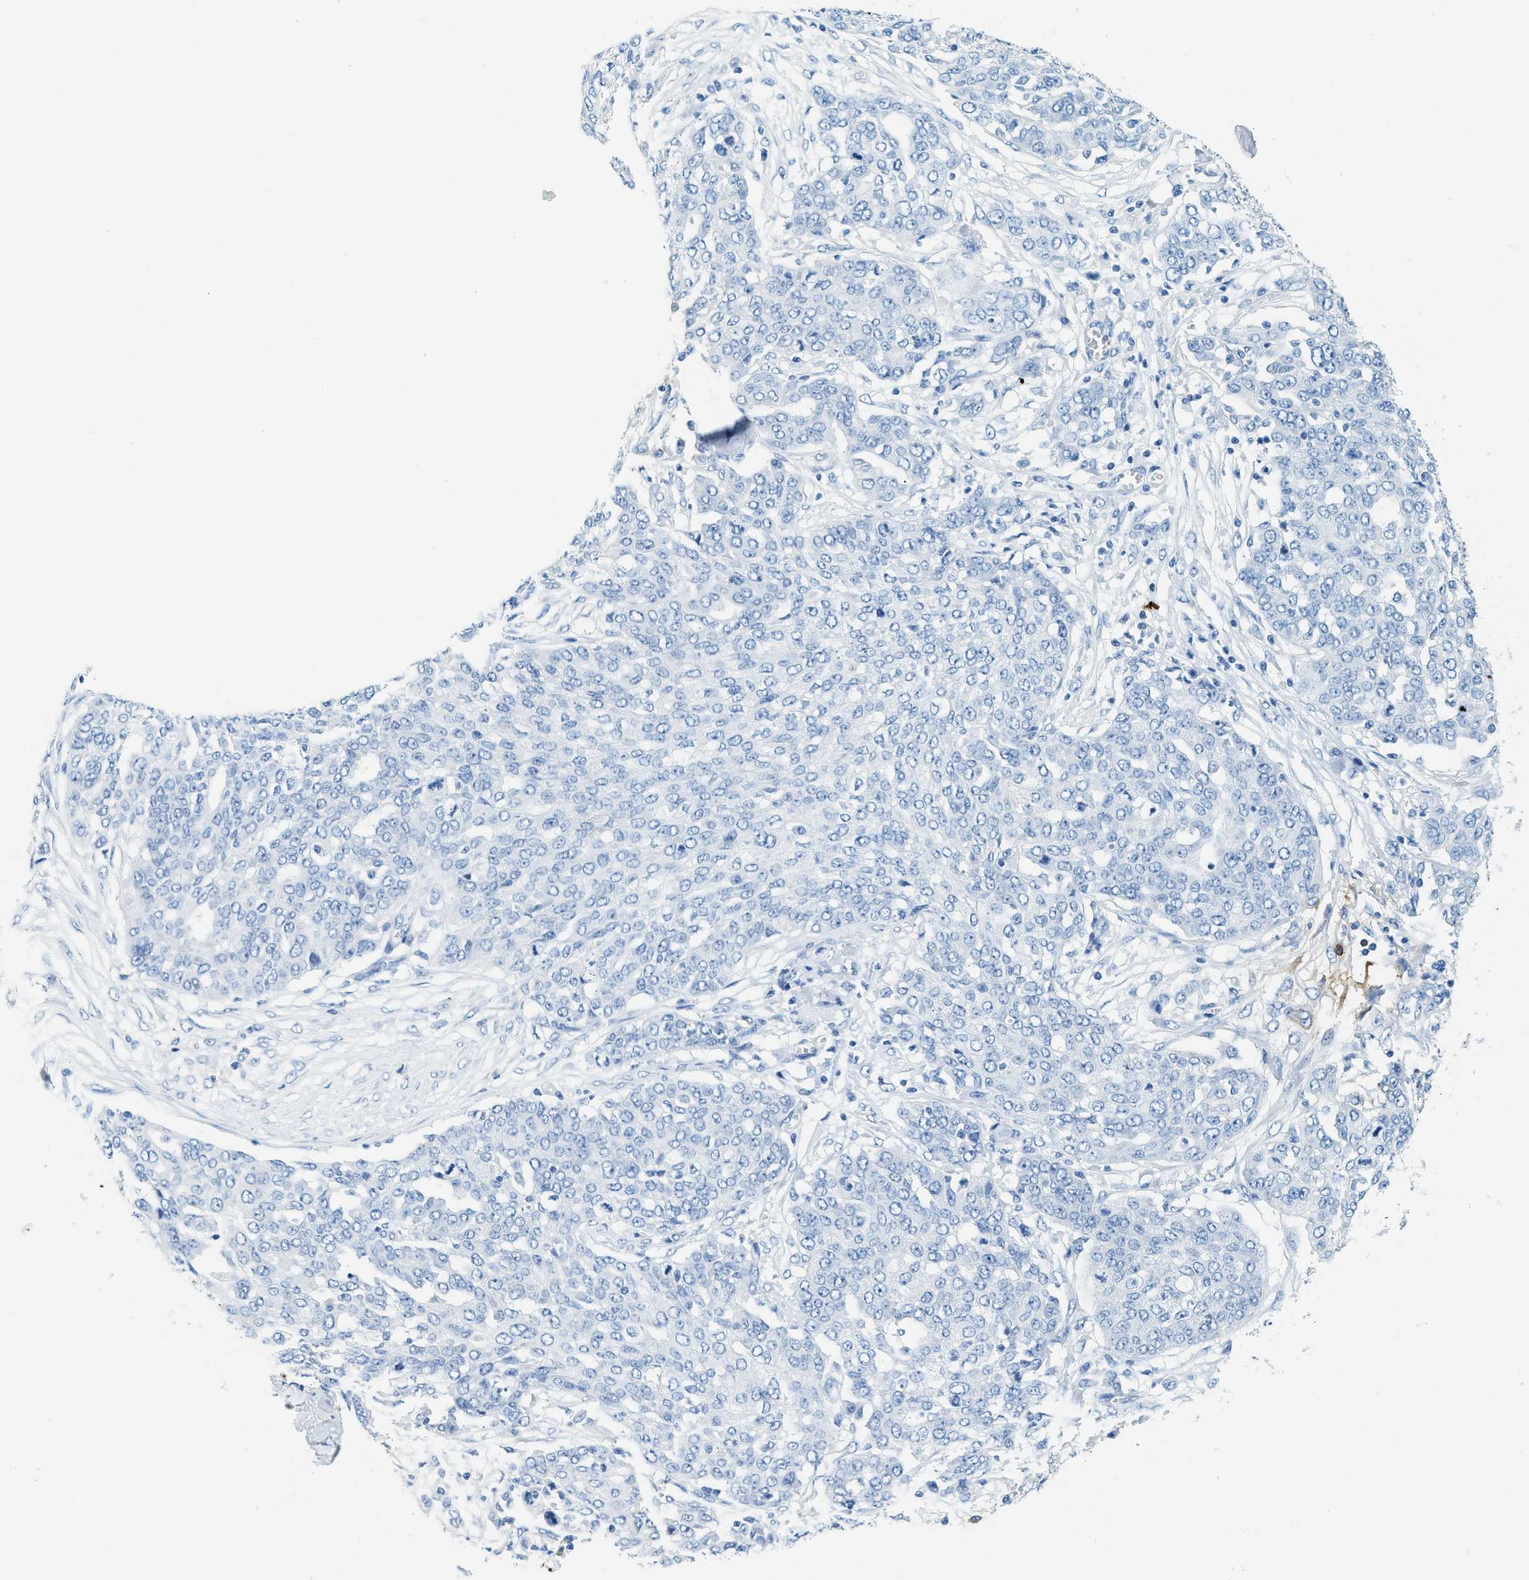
{"staining": {"intensity": "negative", "quantity": "none", "location": "none"}, "tissue": "ovarian cancer", "cell_type": "Tumor cells", "image_type": "cancer", "snomed": [{"axis": "morphology", "description": "Cystadenocarcinoma, serous, NOS"}, {"axis": "topography", "description": "Soft tissue"}, {"axis": "topography", "description": "Ovary"}], "caption": "Ovarian cancer was stained to show a protein in brown. There is no significant expression in tumor cells. (DAB IHC with hematoxylin counter stain).", "gene": "TPSAB1", "patient": {"sex": "female", "age": 57}}